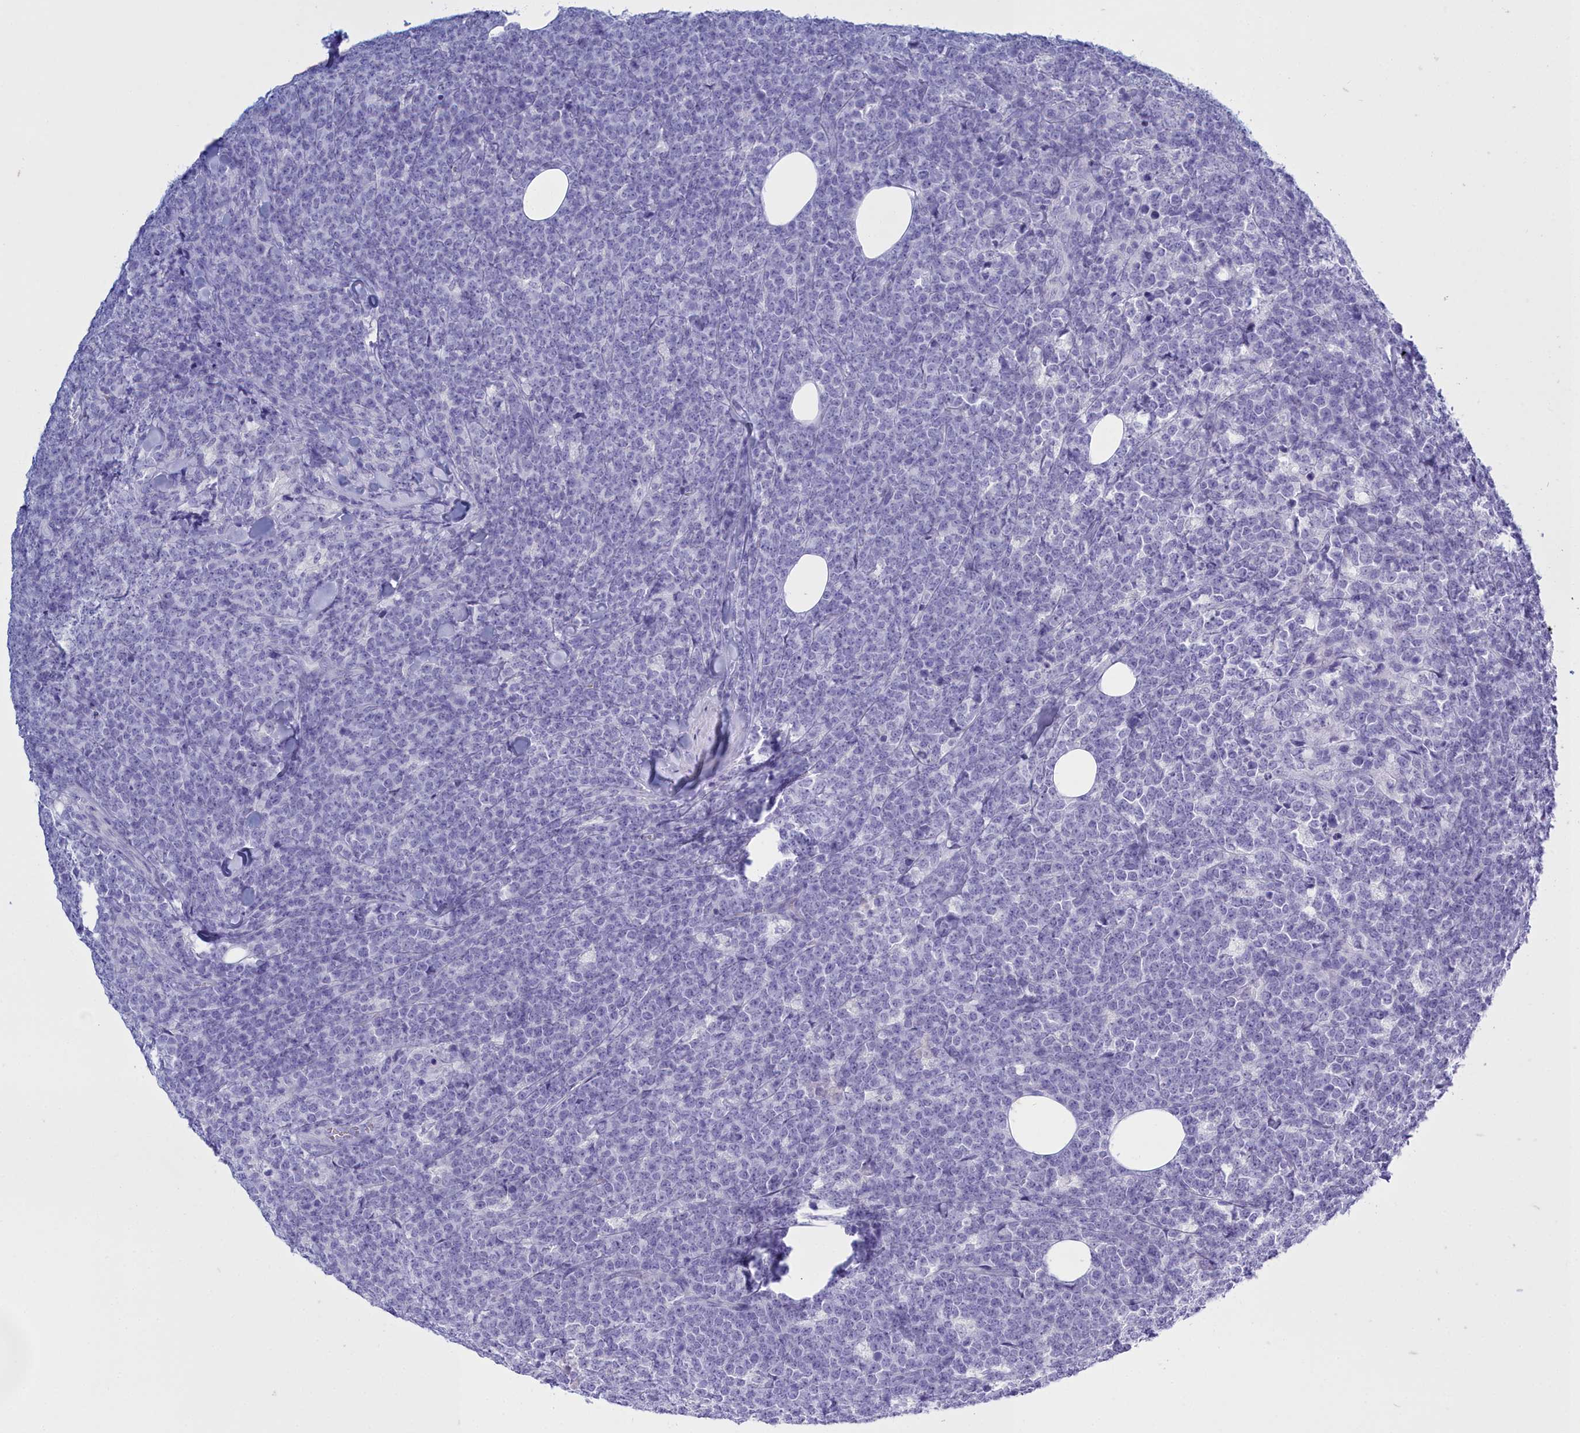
{"staining": {"intensity": "negative", "quantity": "none", "location": "none"}, "tissue": "lymphoma", "cell_type": "Tumor cells", "image_type": "cancer", "snomed": [{"axis": "morphology", "description": "Malignant lymphoma, non-Hodgkin's type, High grade"}, {"axis": "topography", "description": "Small intestine"}], "caption": "There is no significant expression in tumor cells of lymphoma.", "gene": "TMEM97", "patient": {"sex": "male", "age": 8}}